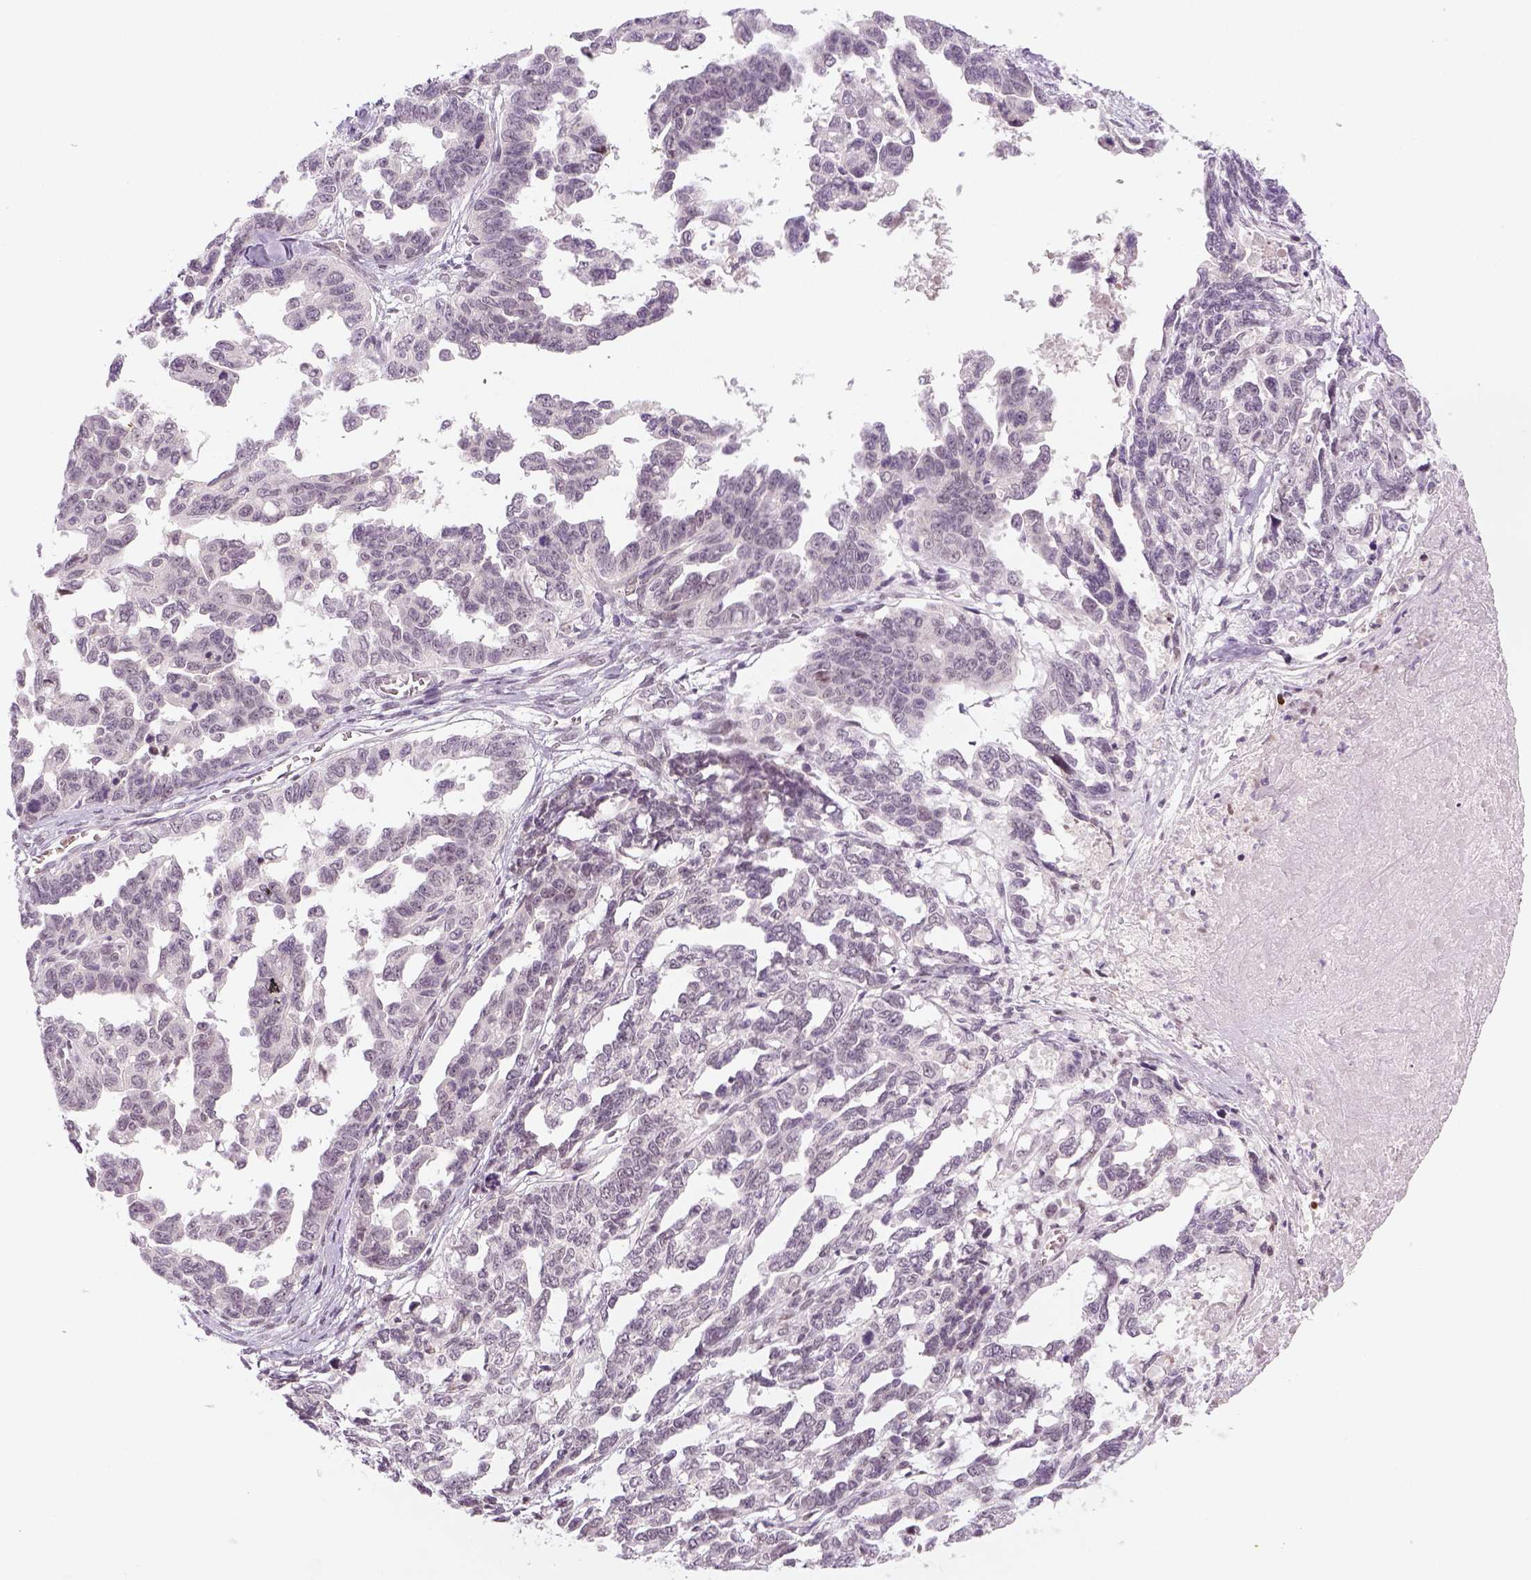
{"staining": {"intensity": "negative", "quantity": "none", "location": "none"}, "tissue": "ovarian cancer", "cell_type": "Tumor cells", "image_type": "cancer", "snomed": [{"axis": "morphology", "description": "Cystadenocarcinoma, serous, NOS"}, {"axis": "topography", "description": "Ovary"}], "caption": "This histopathology image is of ovarian cancer stained with IHC to label a protein in brown with the nuclei are counter-stained blue. There is no positivity in tumor cells.", "gene": "MAGEB3", "patient": {"sex": "female", "age": 69}}